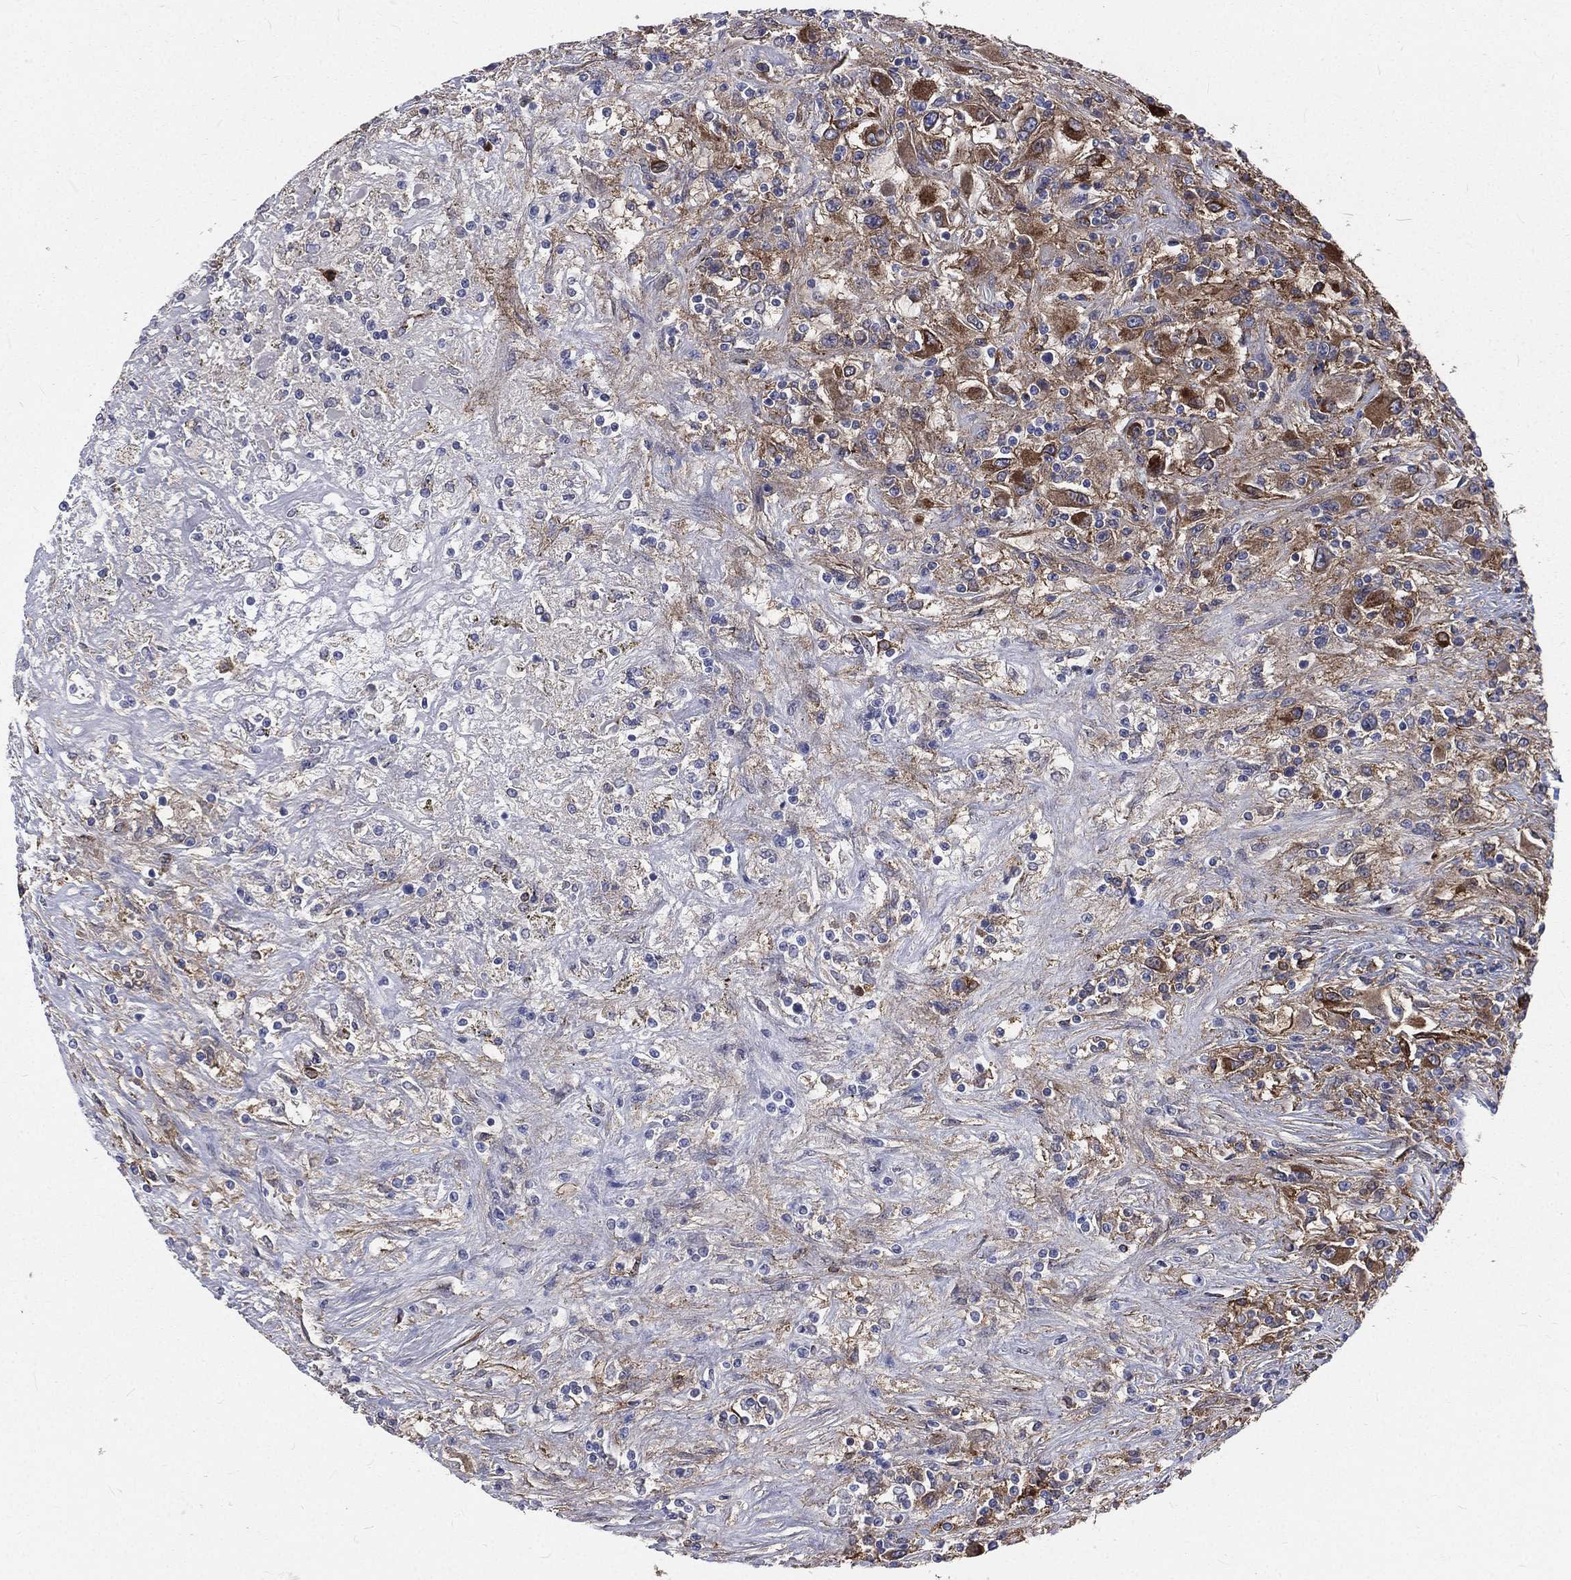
{"staining": {"intensity": "strong", "quantity": "<25%", "location": "cytoplasmic/membranous"}, "tissue": "renal cancer", "cell_type": "Tumor cells", "image_type": "cancer", "snomed": [{"axis": "morphology", "description": "Adenocarcinoma, NOS"}, {"axis": "topography", "description": "Kidney"}], "caption": "Renal cancer (adenocarcinoma) stained for a protein (brown) demonstrates strong cytoplasmic/membranous positive staining in about <25% of tumor cells.", "gene": "BASP1", "patient": {"sex": "female", "age": 67}}